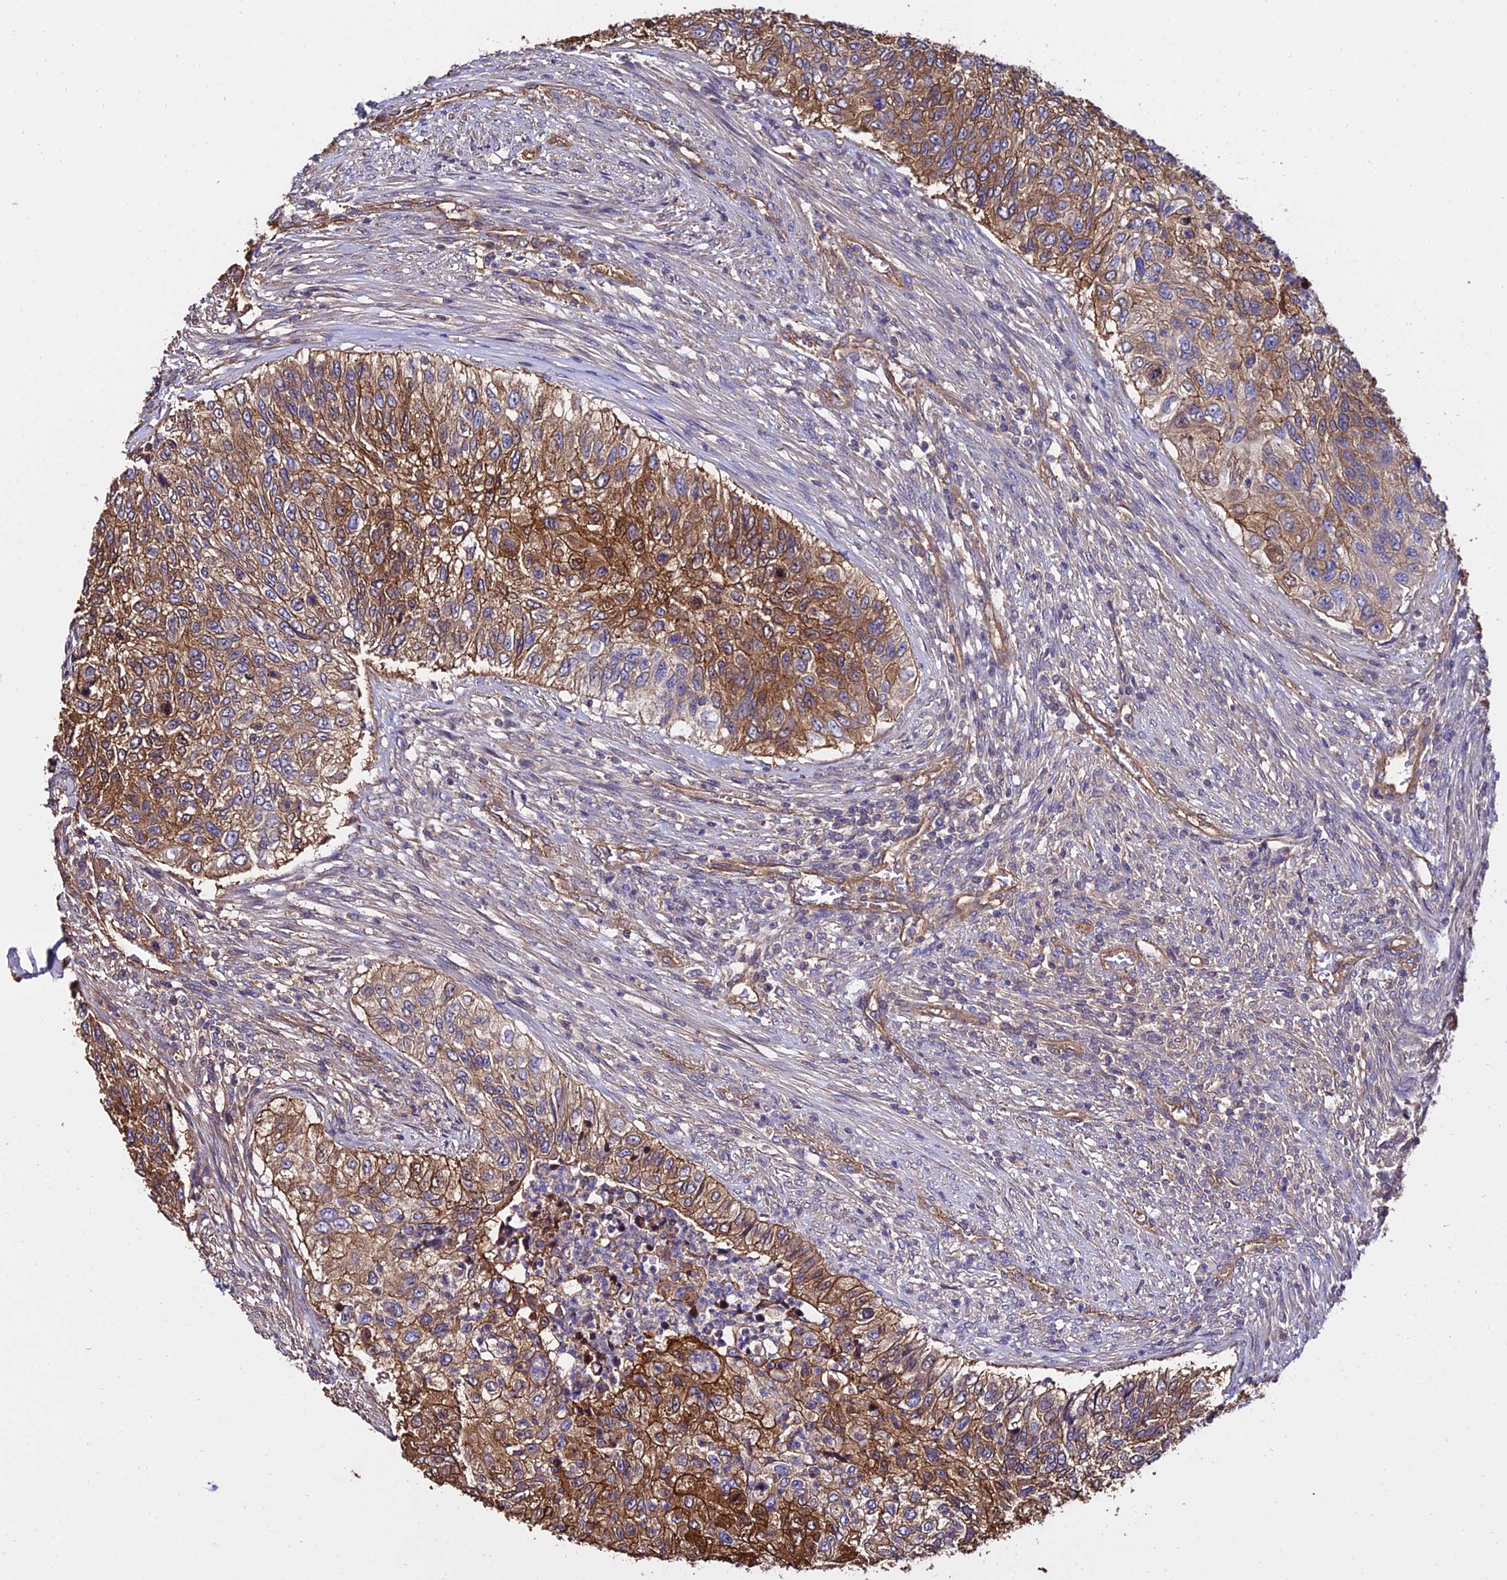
{"staining": {"intensity": "moderate", "quantity": ">75%", "location": "cytoplasmic/membranous"}, "tissue": "urothelial cancer", "cell_type": "Tumor cells", "image_type": "cancer", "snomed": [{"axis": "morphology", "description": "Urothelial carcinoma, High grade"}, {"axis": "topography", "description": "Urinary bladder"}], "caption": "IHC (DAB (3,3'-diaminobenzidine)) staining of high-grade urothelial carcinoma exhibits moderate cytoplasmic/membranous protein positivity in approximately >75% of tumor cells.", "gene": "CALM2", "patient": {"sex": "female", "age": 60}}